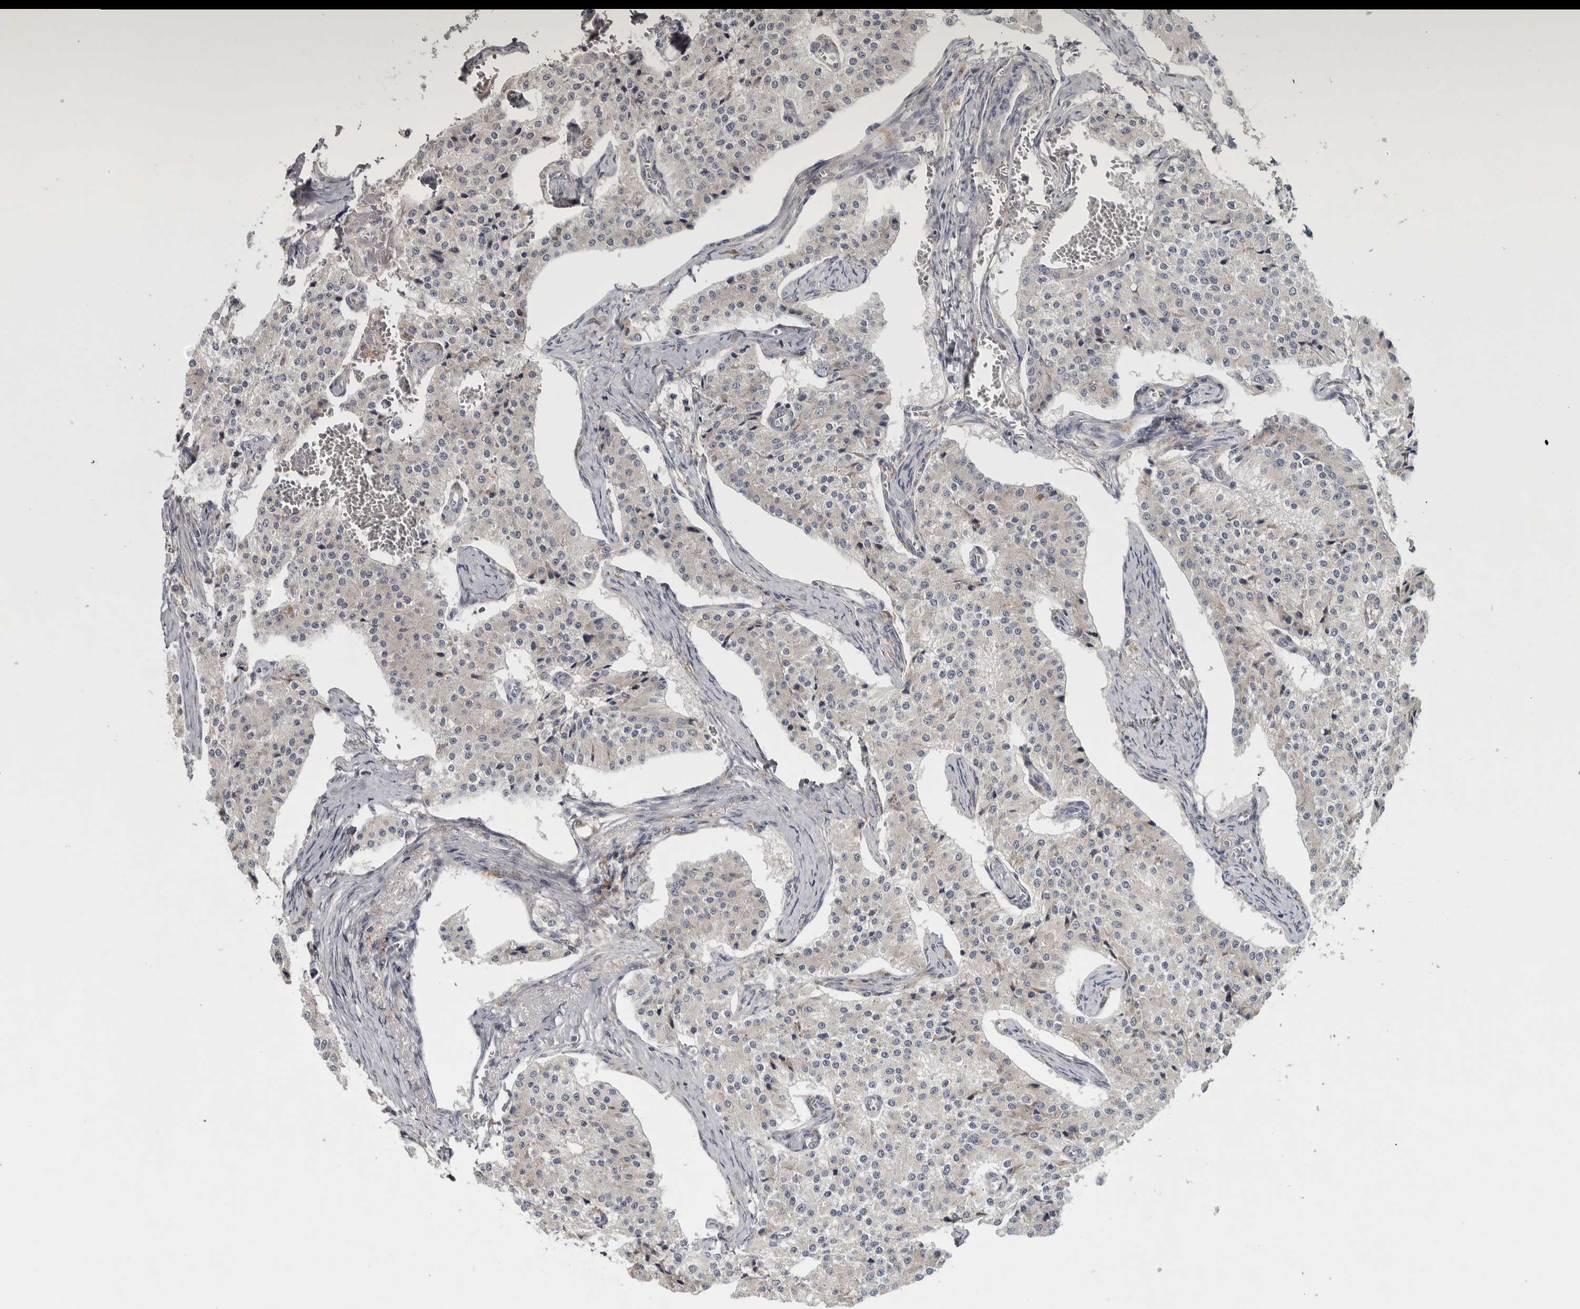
{"staining": {"intensity": "weak", "quantity": "<25%", "location": "cytoplasmic/membranous"}, "tissue": "carcinoid", "cell_type": "Tumor cells", "image_type": "cancer", "snomed": [{"axis": "morphology", "description": "Carcinoid, malignant, NOS"}, {"axis": "topography", "description": "Colon"}], "caption": "The photomicrograph displays no significant positivity in tumor cells of carcinoid. Brightfield microscopy of immunohistochemistry stained with DAB (brown) and hematoxylin (blue), captured at high magnification.", "gene": "ADPRM", "patient": {"sex": "female", "age": 52}}